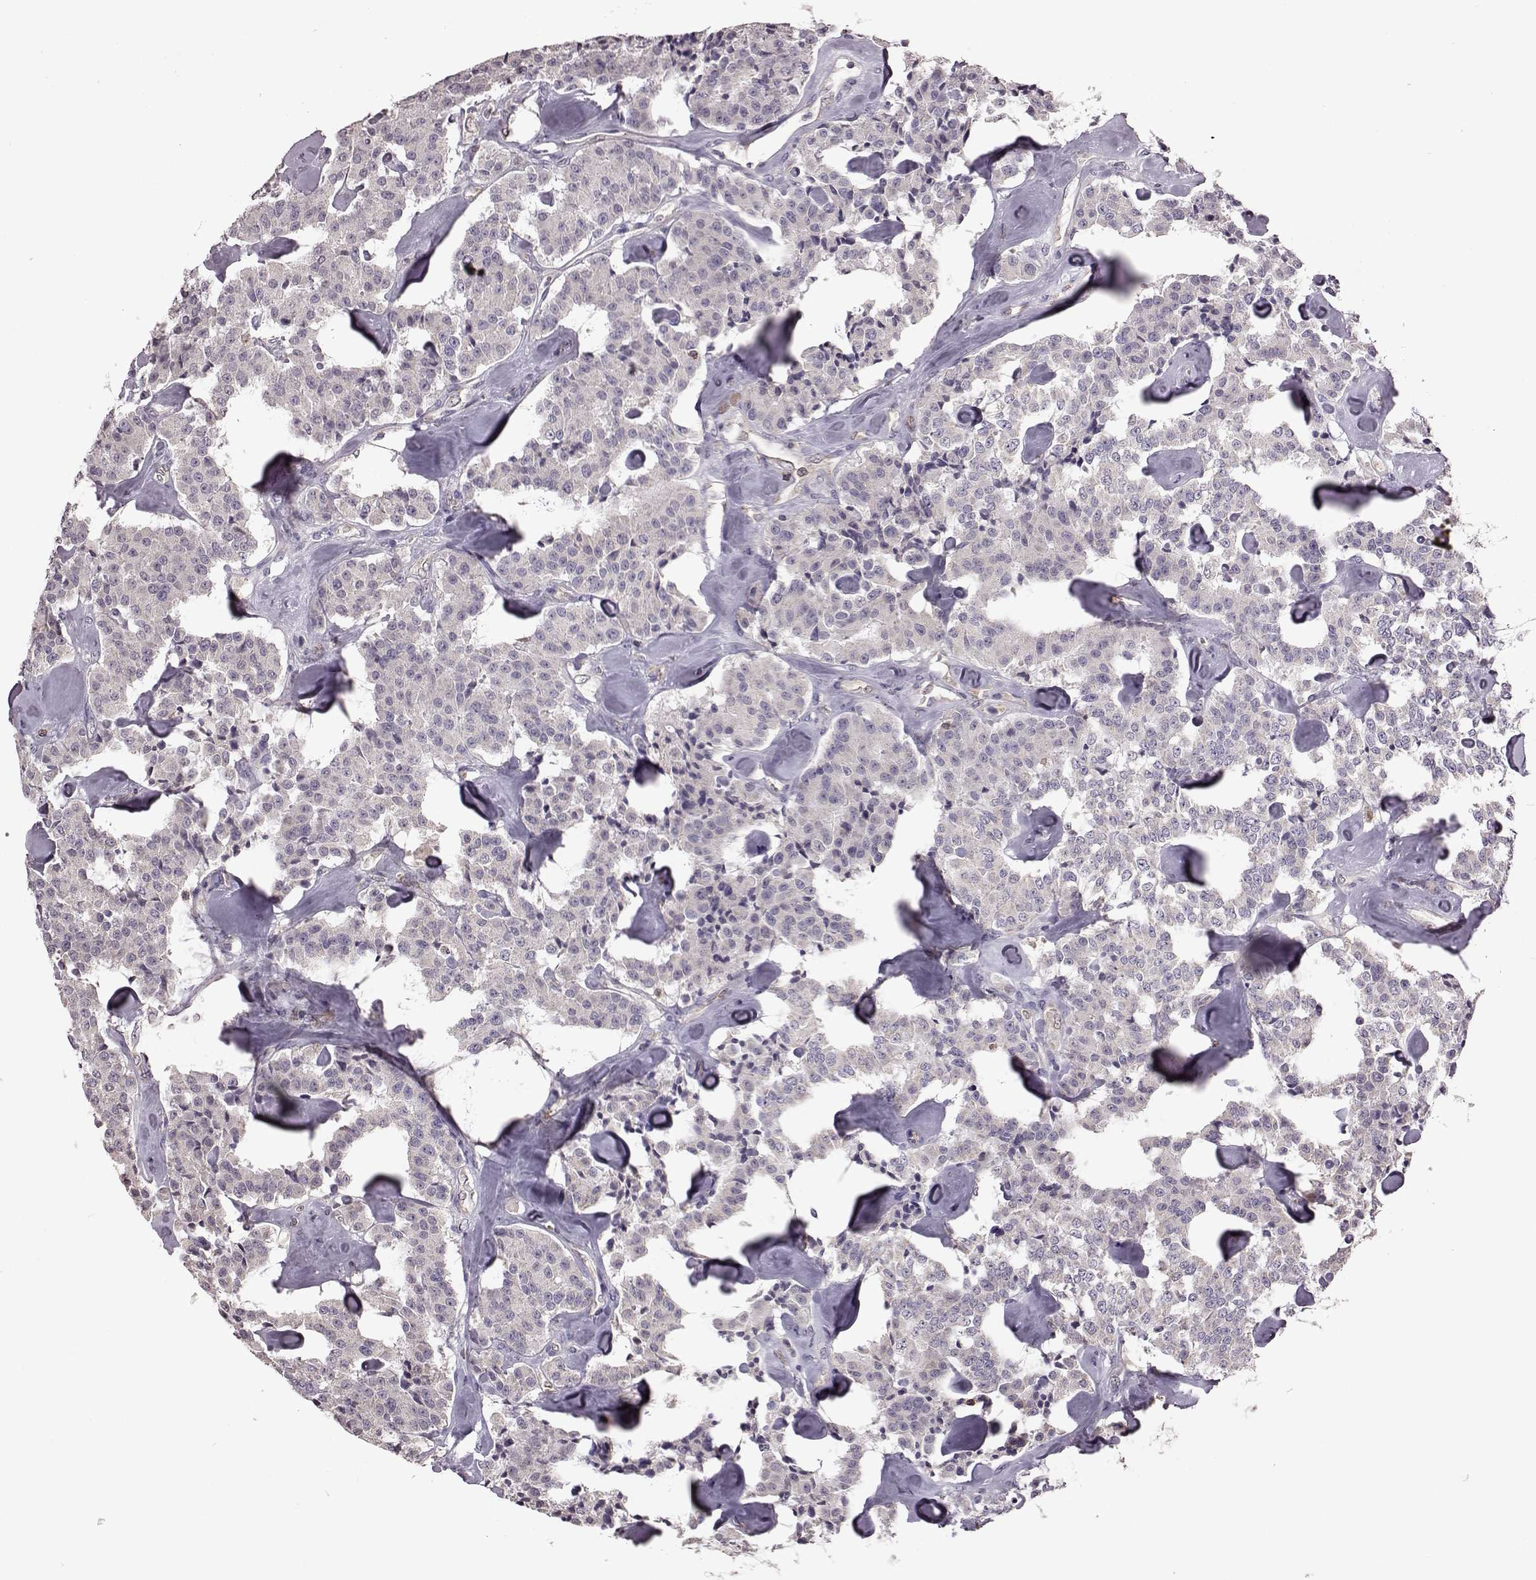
{"staining": {"intensity": "negative", "quantity": "none", "location": "none"}, "tissue": "carcinoid", "cell_type": "Tumor cells", "image_type": "cancer", "snomed": [{"axis": "morphology", "description": "Carcinoid, malignant, NOS"}, {"axis": "topography", "description": "Pancreas"}], "caption": "IHC photomicrograph of neoplastic tissue: carcinoid (malignant) stained with DAB (3,3'-diaminobenzidine) reveals no significant protein positivity in tumor cells.", "gene": "CDC42SE1", "patient": {"sex": "male", "age": 41}}